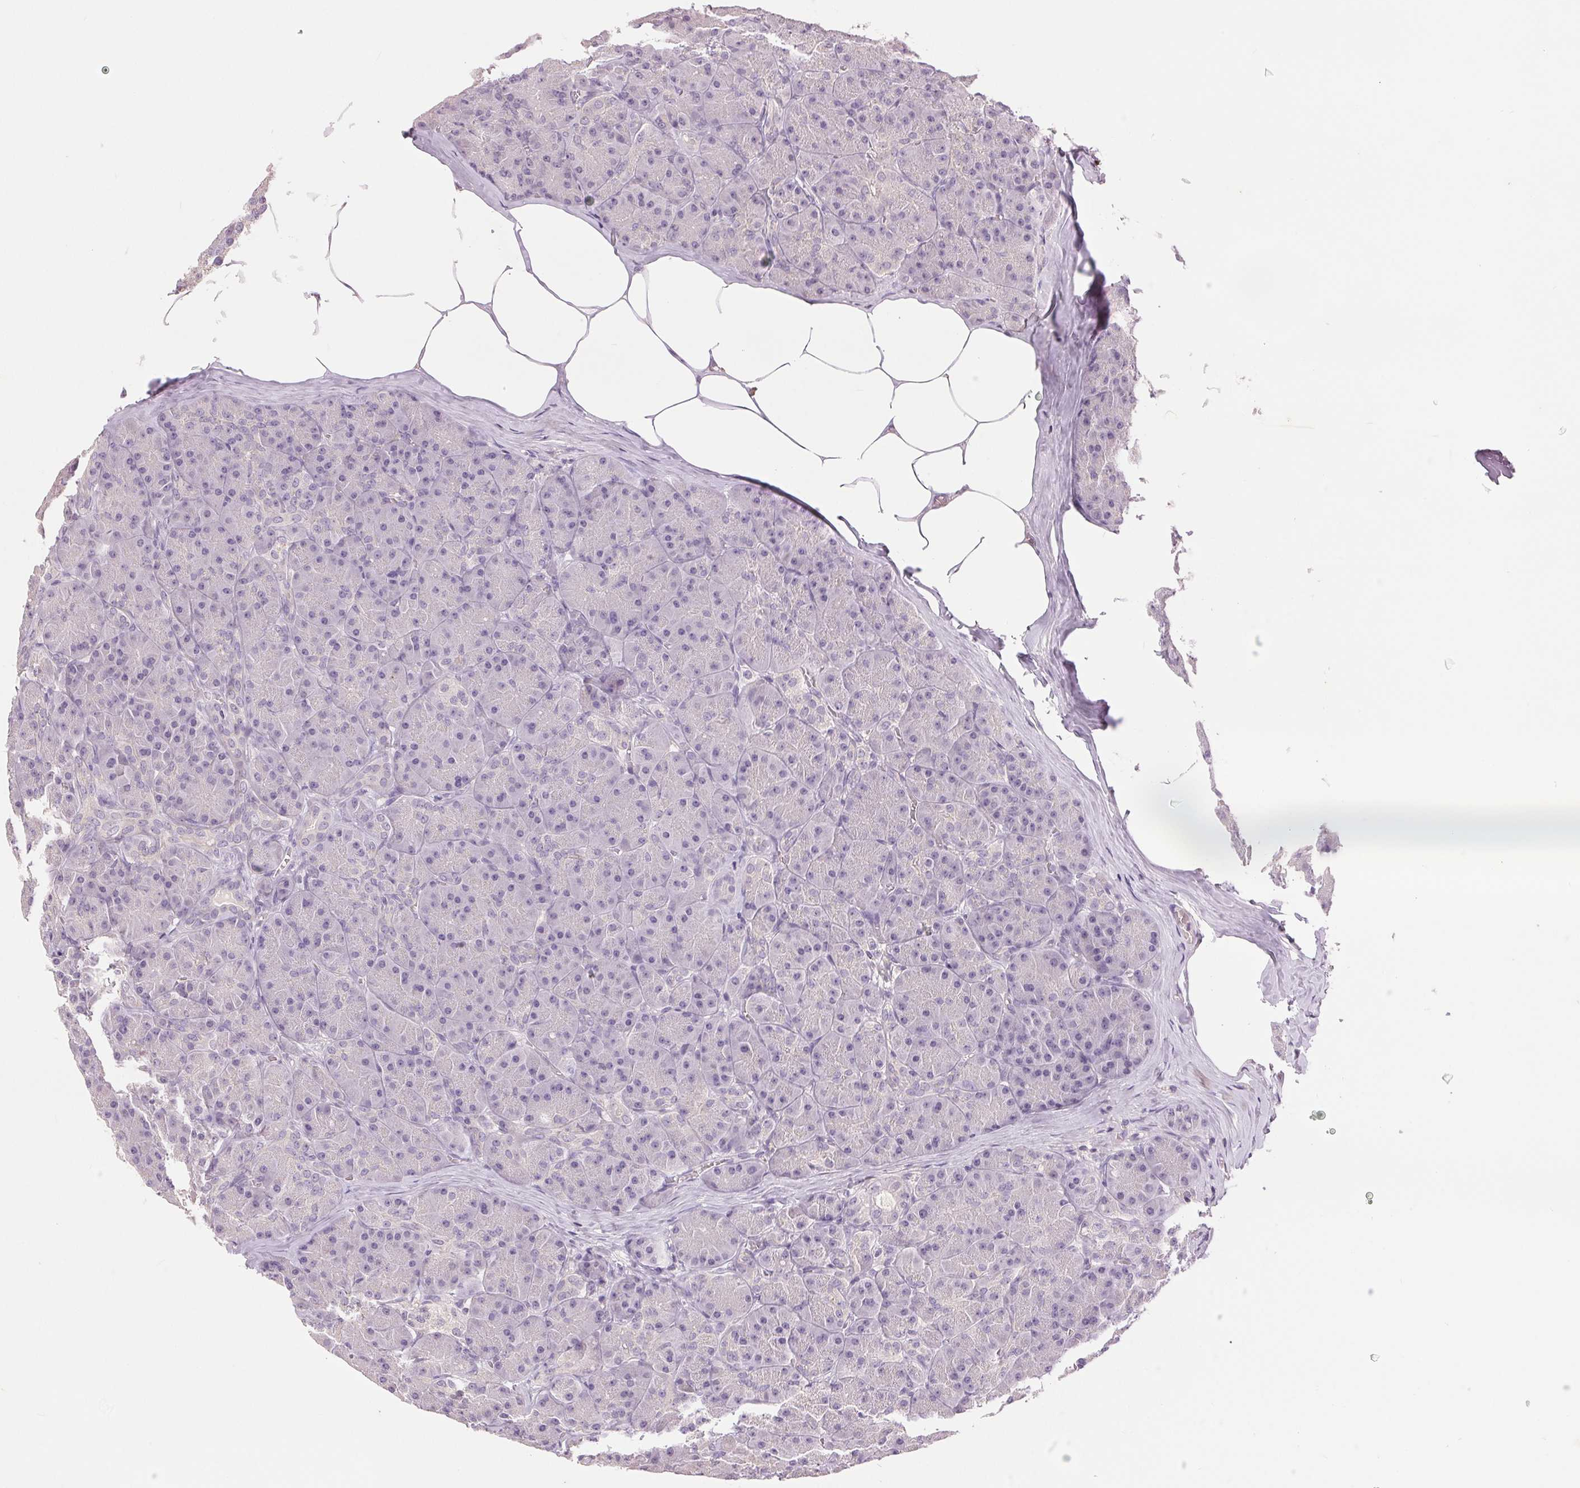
{"staining": {"intensity": "negative", "quantity": "none", "location": "none"}, "tissue": "pancreas", "cell_type": "Exocrine glandular cells", "image_type": "normal", "snomed": [{"axis": "morphology", "description": "Normal tissue, NOS"}, {"axis": "topography", "description": "Pancreas"}], "caption": "Photomicrograph shows no protein positivity in exocrine glandular cells of normal pancreas.", "gene": "FXYD4", "patient": {"sex": "male", "age": 57}}